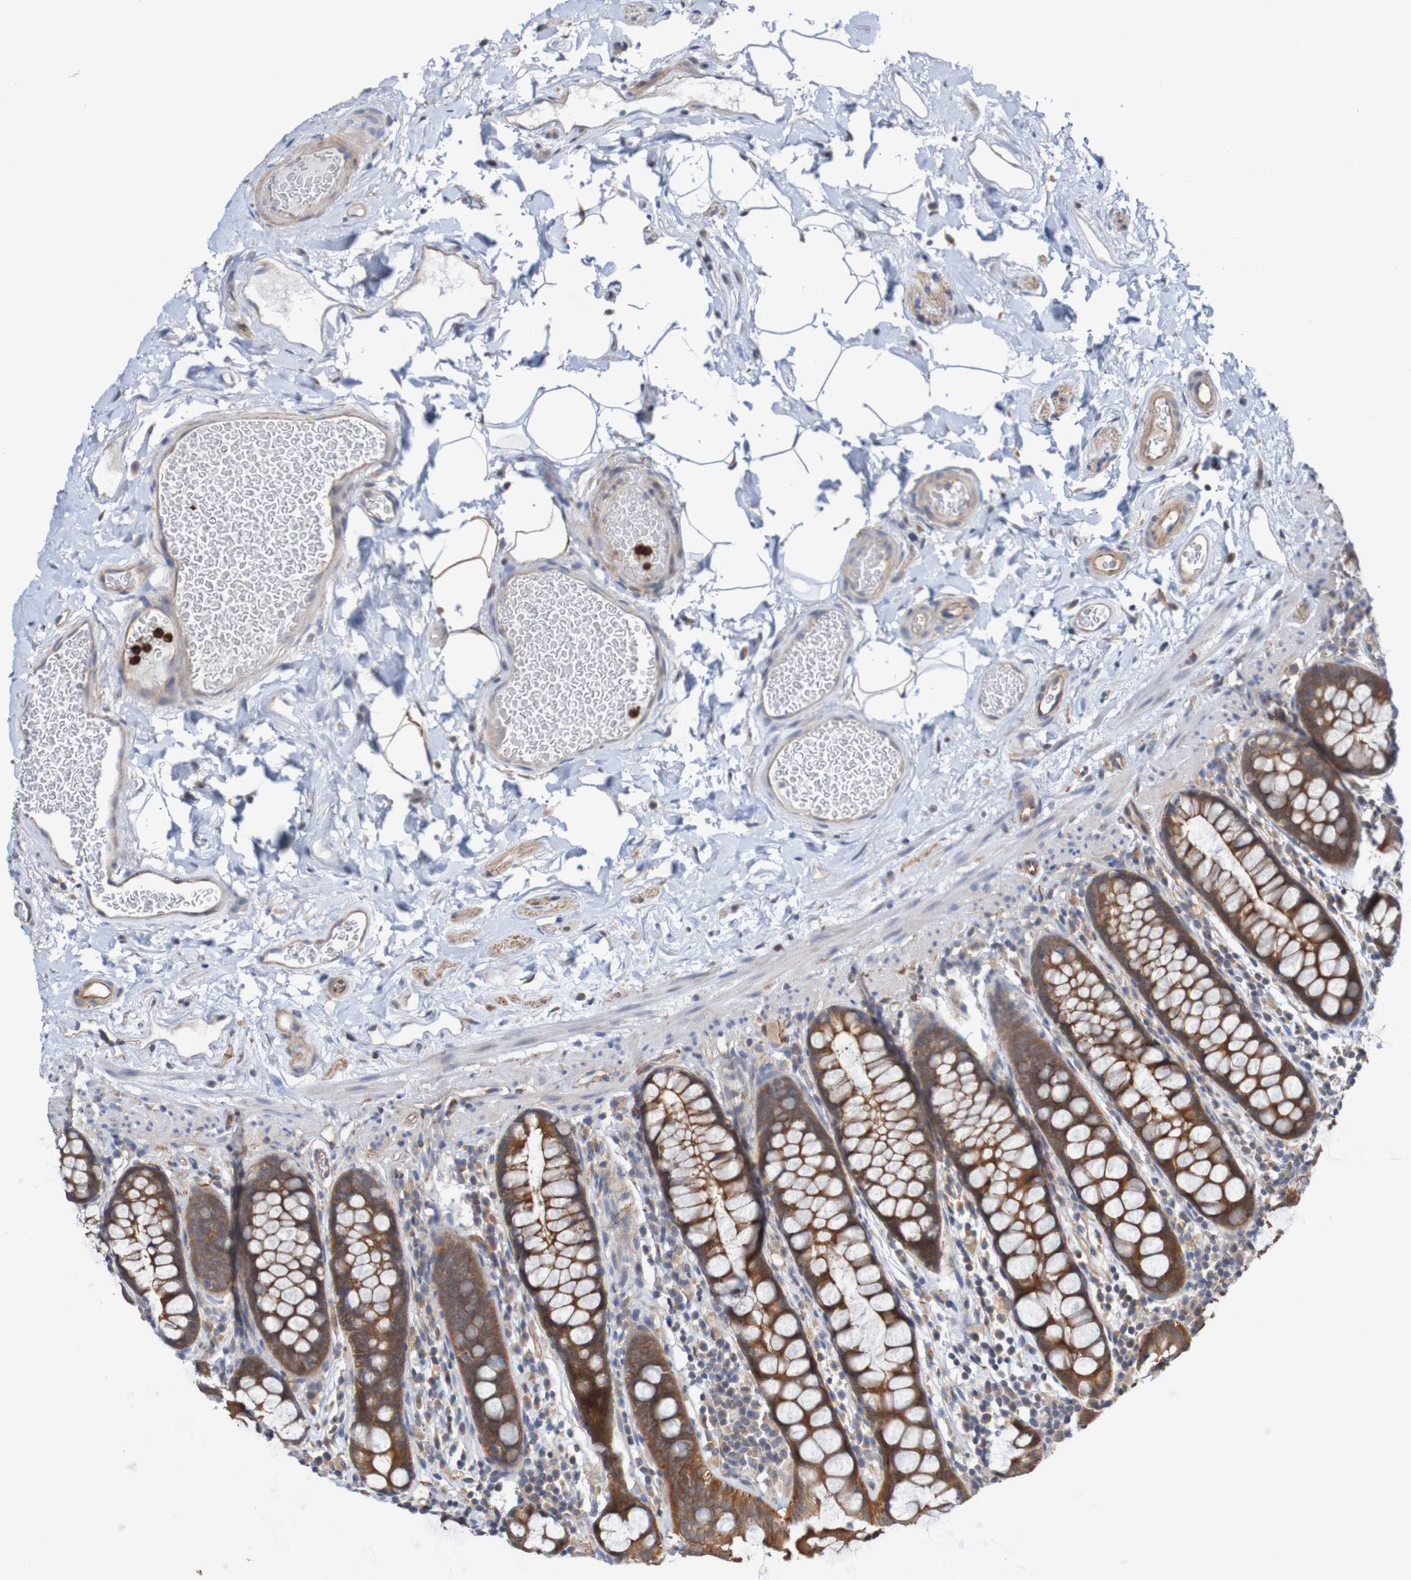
{"staining": {"intensity": "weak", "quantity": ">75%", "location": "cytoplasmic/membranous"}, "tissue": "colon", "cell_type": "Endothelial cells", "image_type": "normal", "snomed": [{"axis": "morphology", "description": "Normal tissue, NOS"}, {"axis": "topography", "description": "Colon"}], "caption": "Unremarkable colon reveals weak cytoplasmic/membranous expression in approximately >75% of endothelial cells, visualized by immunohistochemistry. (Stains: DAB in brown, nuclei in blue, Microscopy: brightfield microscopy at high magnification).", "gene": "ST8SIA6", "patient": {"sex": "female", "age": 80}}